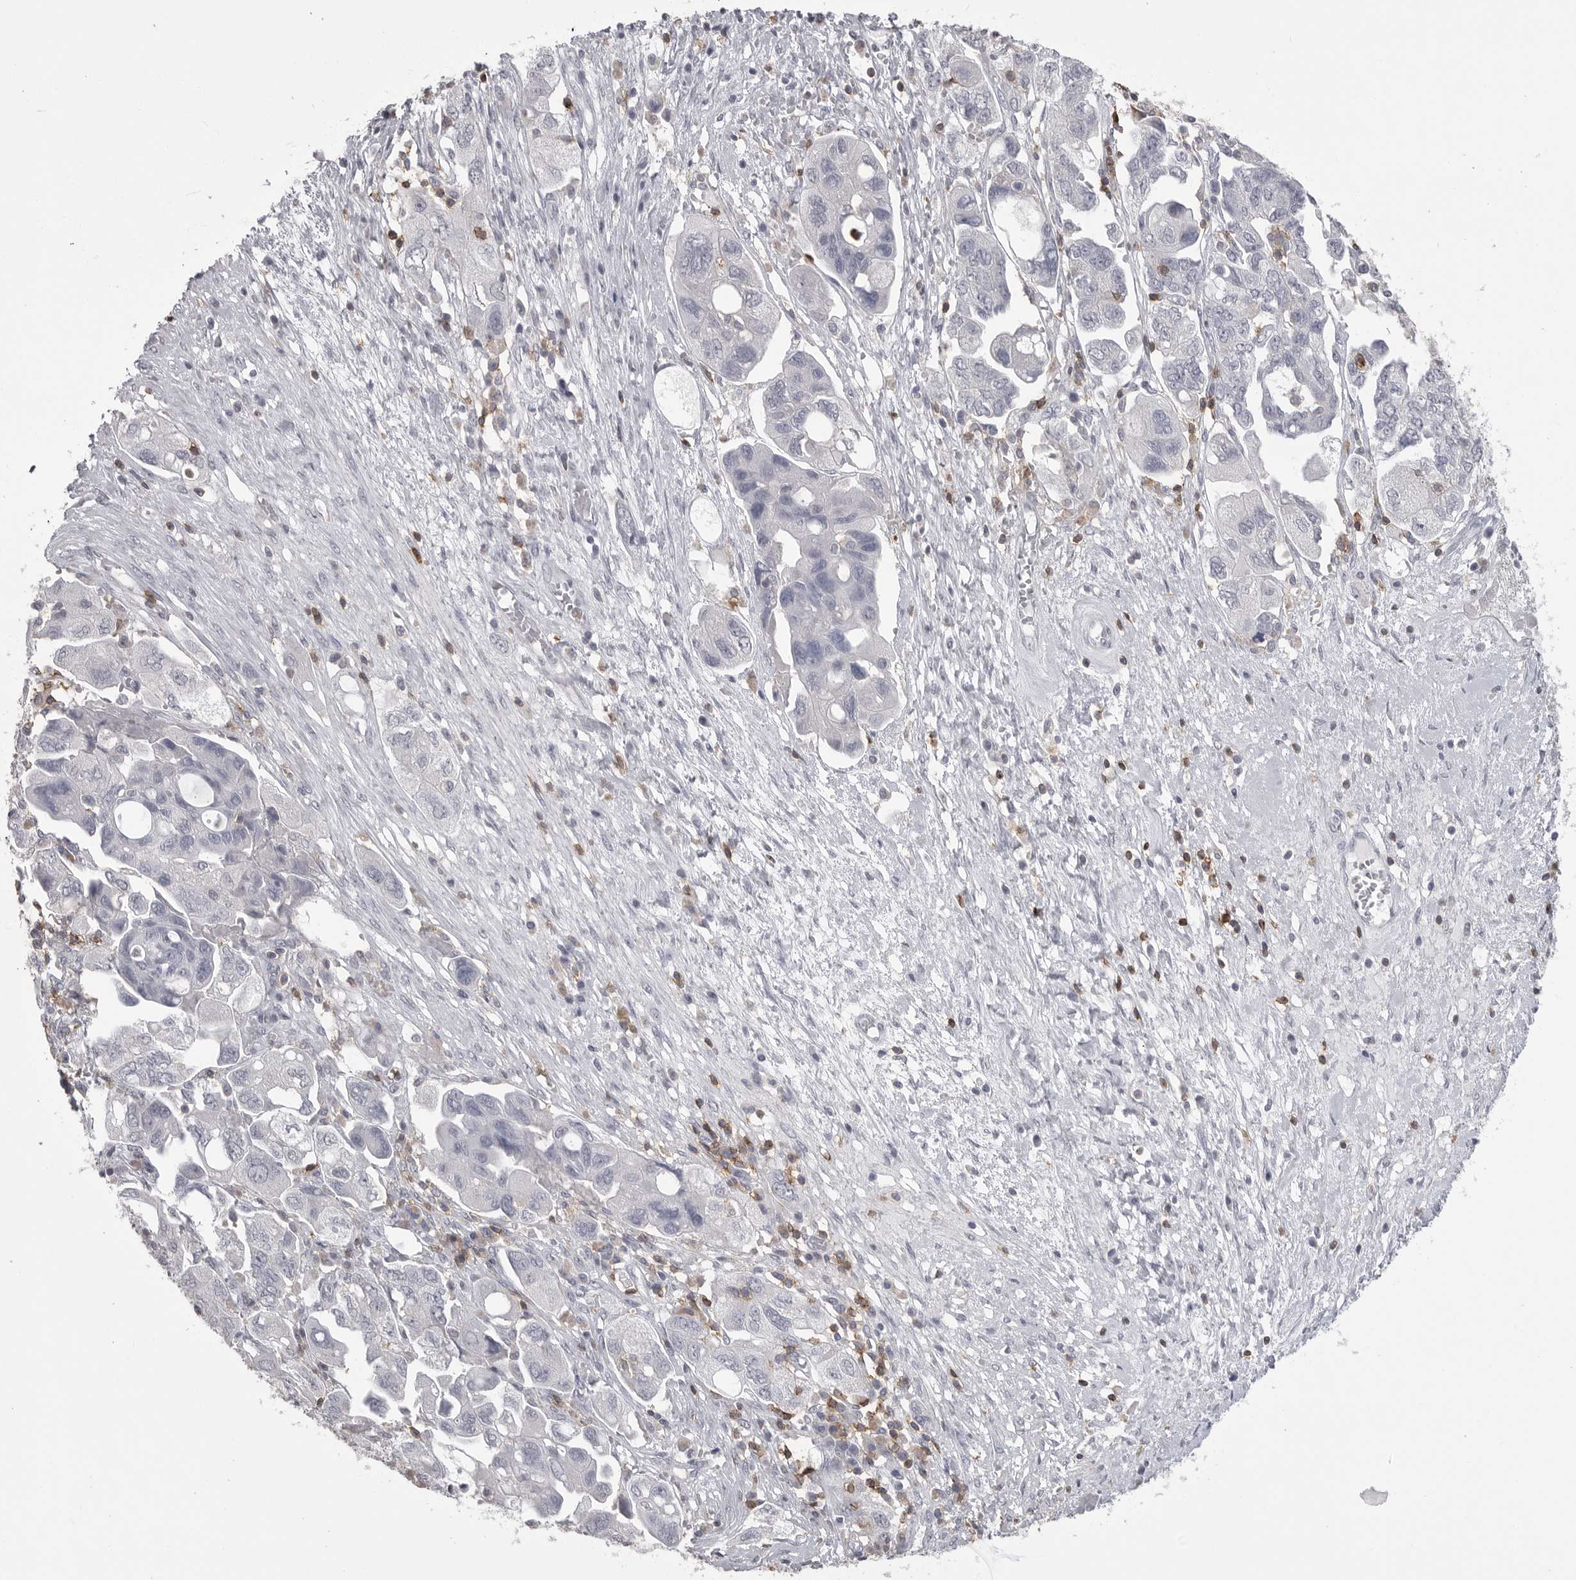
{"staining": {"intensity": "negative", "quantity": "none", "location": "none"}, "tissue": "ovarian cancer", "cell_type": "Tumor cells", "image_type": "cancer", "snomed": [{"axis": "morphology", "description": "Carcinoma, NOS"}, {"axis": "morphology", "description": "Cystadenocarcinoma, serous, NOS"}, {"axis": "topography", "description": "Ovary"}], "caption": "Tumor cells show no significant protein positivity in ovarian cancer (serous cystadenocarcinoma).", "gene": "ITGAL", "patient": {"sex": "female", "age": 69}}